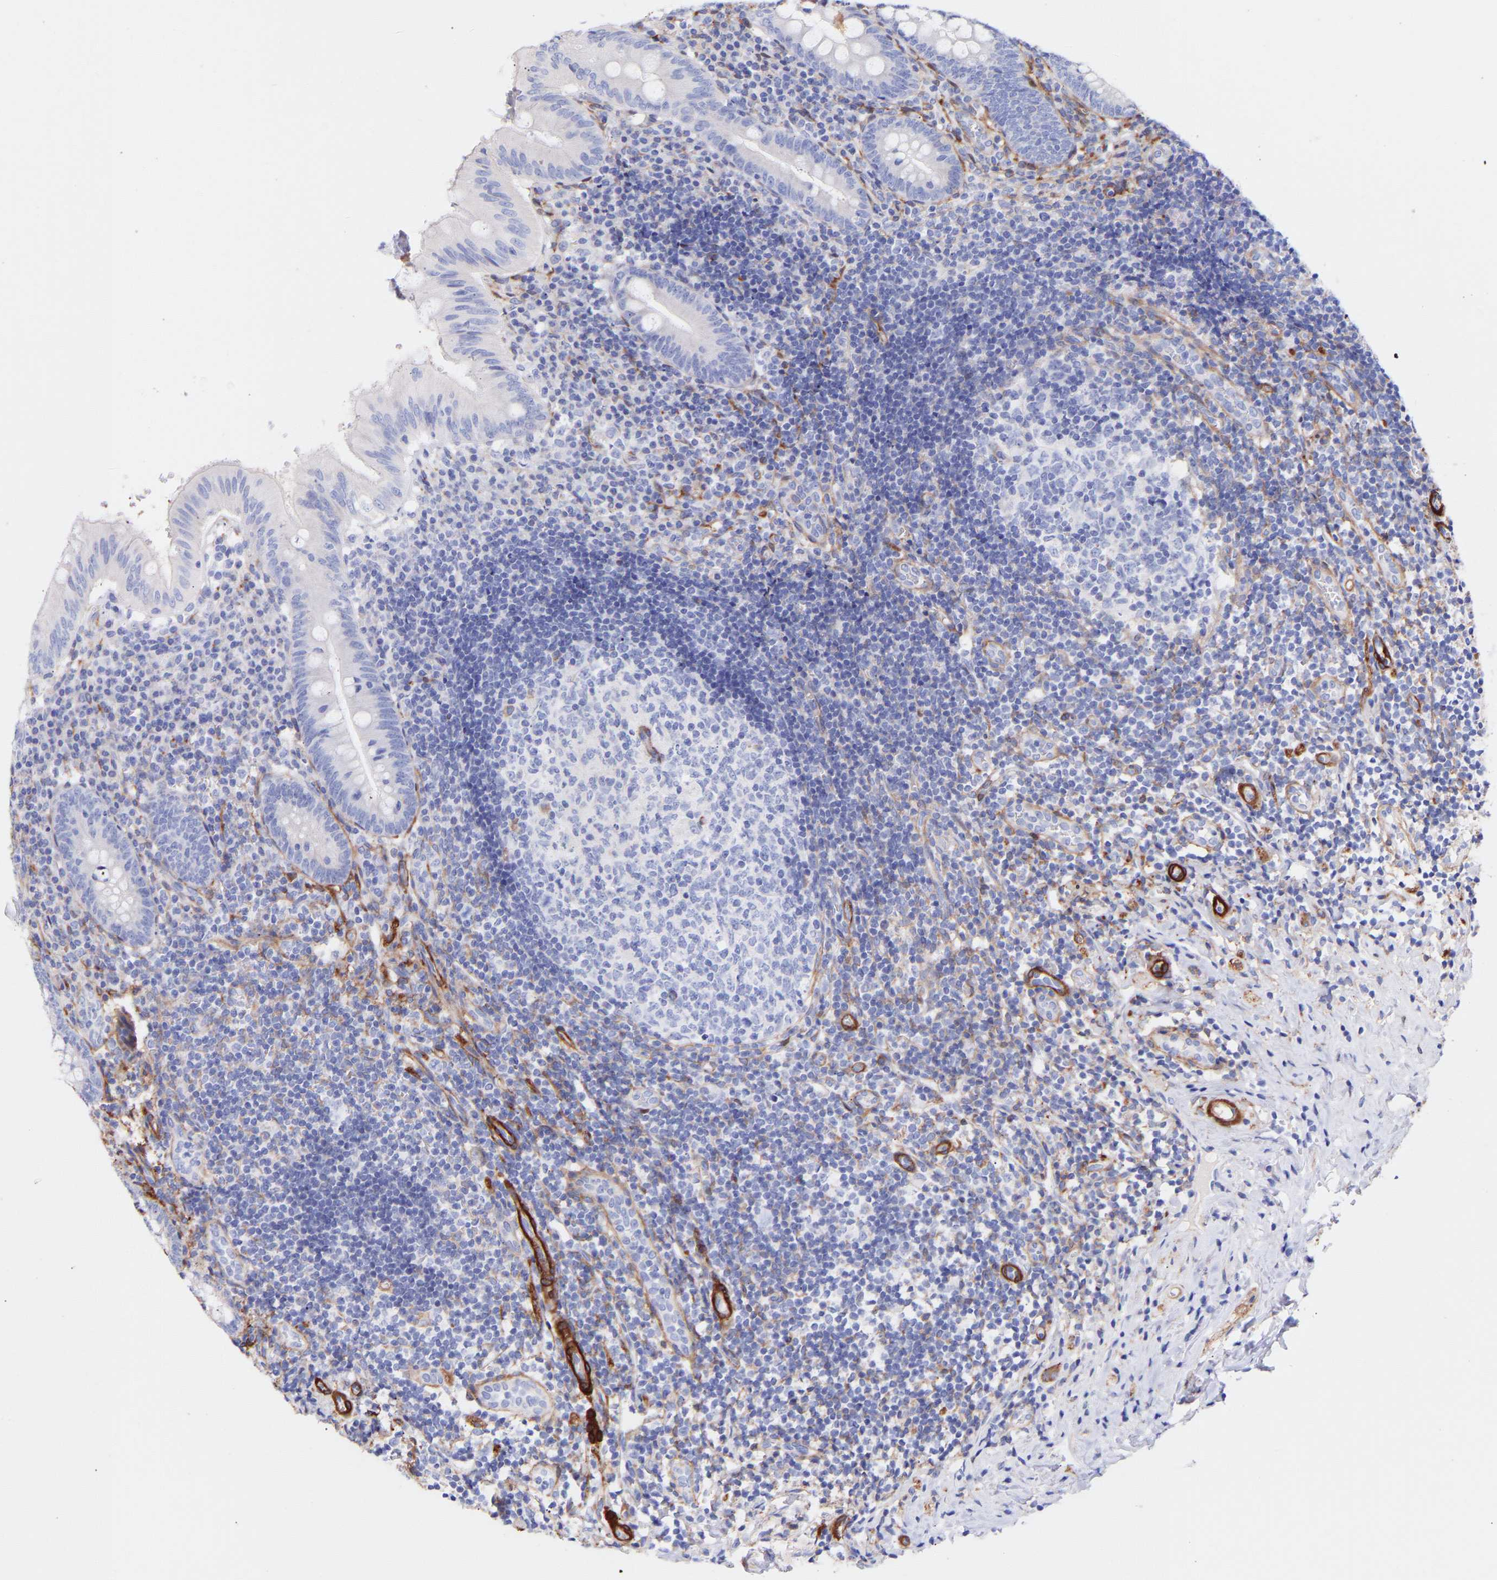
{"staining": {"intensity": "negative", "quantity": "none", "location": "none"}, "tissue": "appendix", "cell_type": "Glandular cells", "image_type": "normal", "snomed": [{"axis": "morphology", "description": "Normal tissue, NOS"}, {"axis": "topography", "description": "Appendix"}], "caption": "Immunohistochemical staining of unremarkable human appendix shows no significant expression in glandular cells. (DAB (3,3'-diaminobenzidine) immunohistochemistry visualized using brightfield microscopy, high magnification).", "gene": "AMPH", "patient": {"sex": "male", "age": 8}}